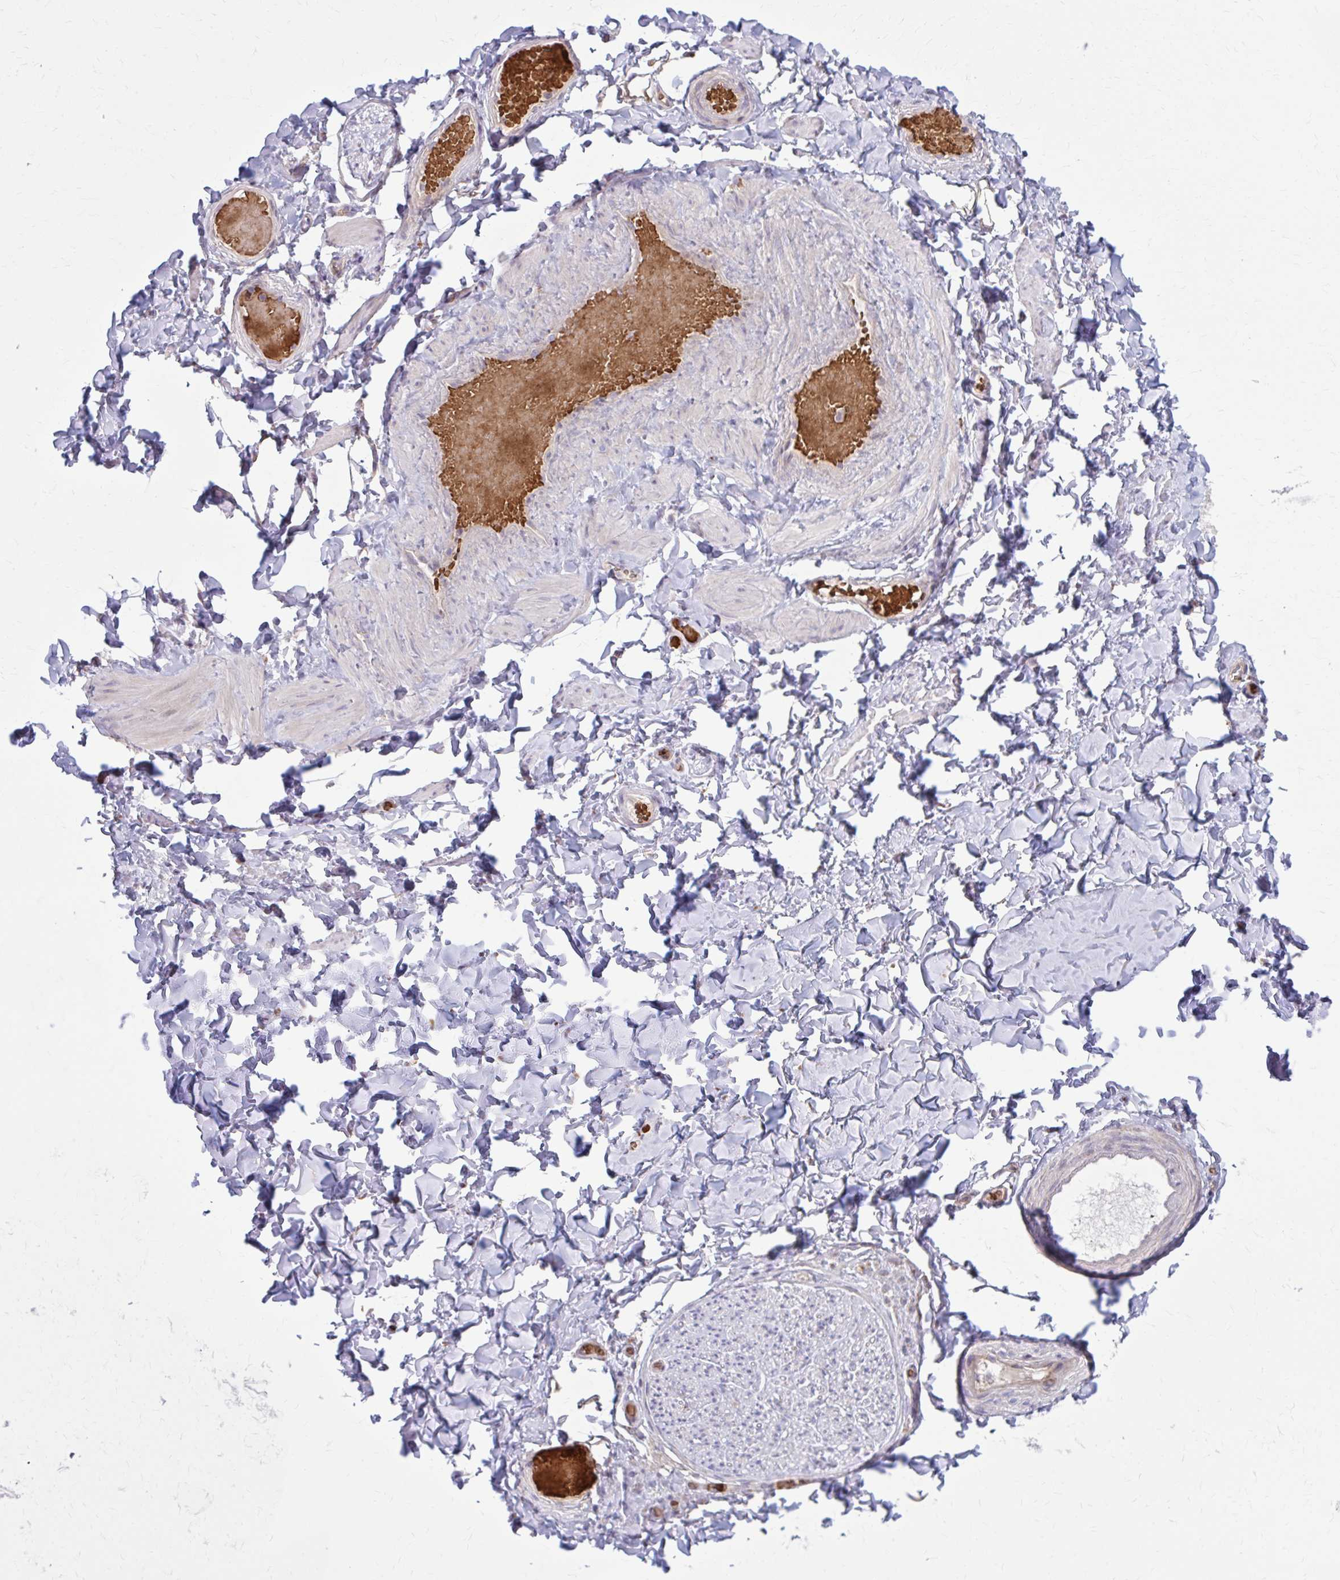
{"staining": {"intensity": "negative", "quantity": "none", "location": "none"}, "tissue": "adipose tissue", "cell_type": "Adipocytes", "image_type": "normal", "snomed": [{"axis": "morphology", "description": "Normal tissue, NOS"}, {"axis": "topography", "description": "Soft tissue"}, {"axis": "topography", "description": "Adipose tissue"}, {"axis": "topography", "description": "Vascular tissue"}, {"axis": "topography", "description": "Peripheral nerve tissue"}], "caption": "A high-resolution photomicrograph shows immunohistochemistry (IHC) staining of benign adipose tissue, which shows no significant expression in adipocytes. The staining is performed using DAB (3,3'-diaminobenzidine) brown chromogen with nuclei counter-stained in using hematoxylin.", "gene": "SNF8", "patient": {"sex": "male", "age": 29}}